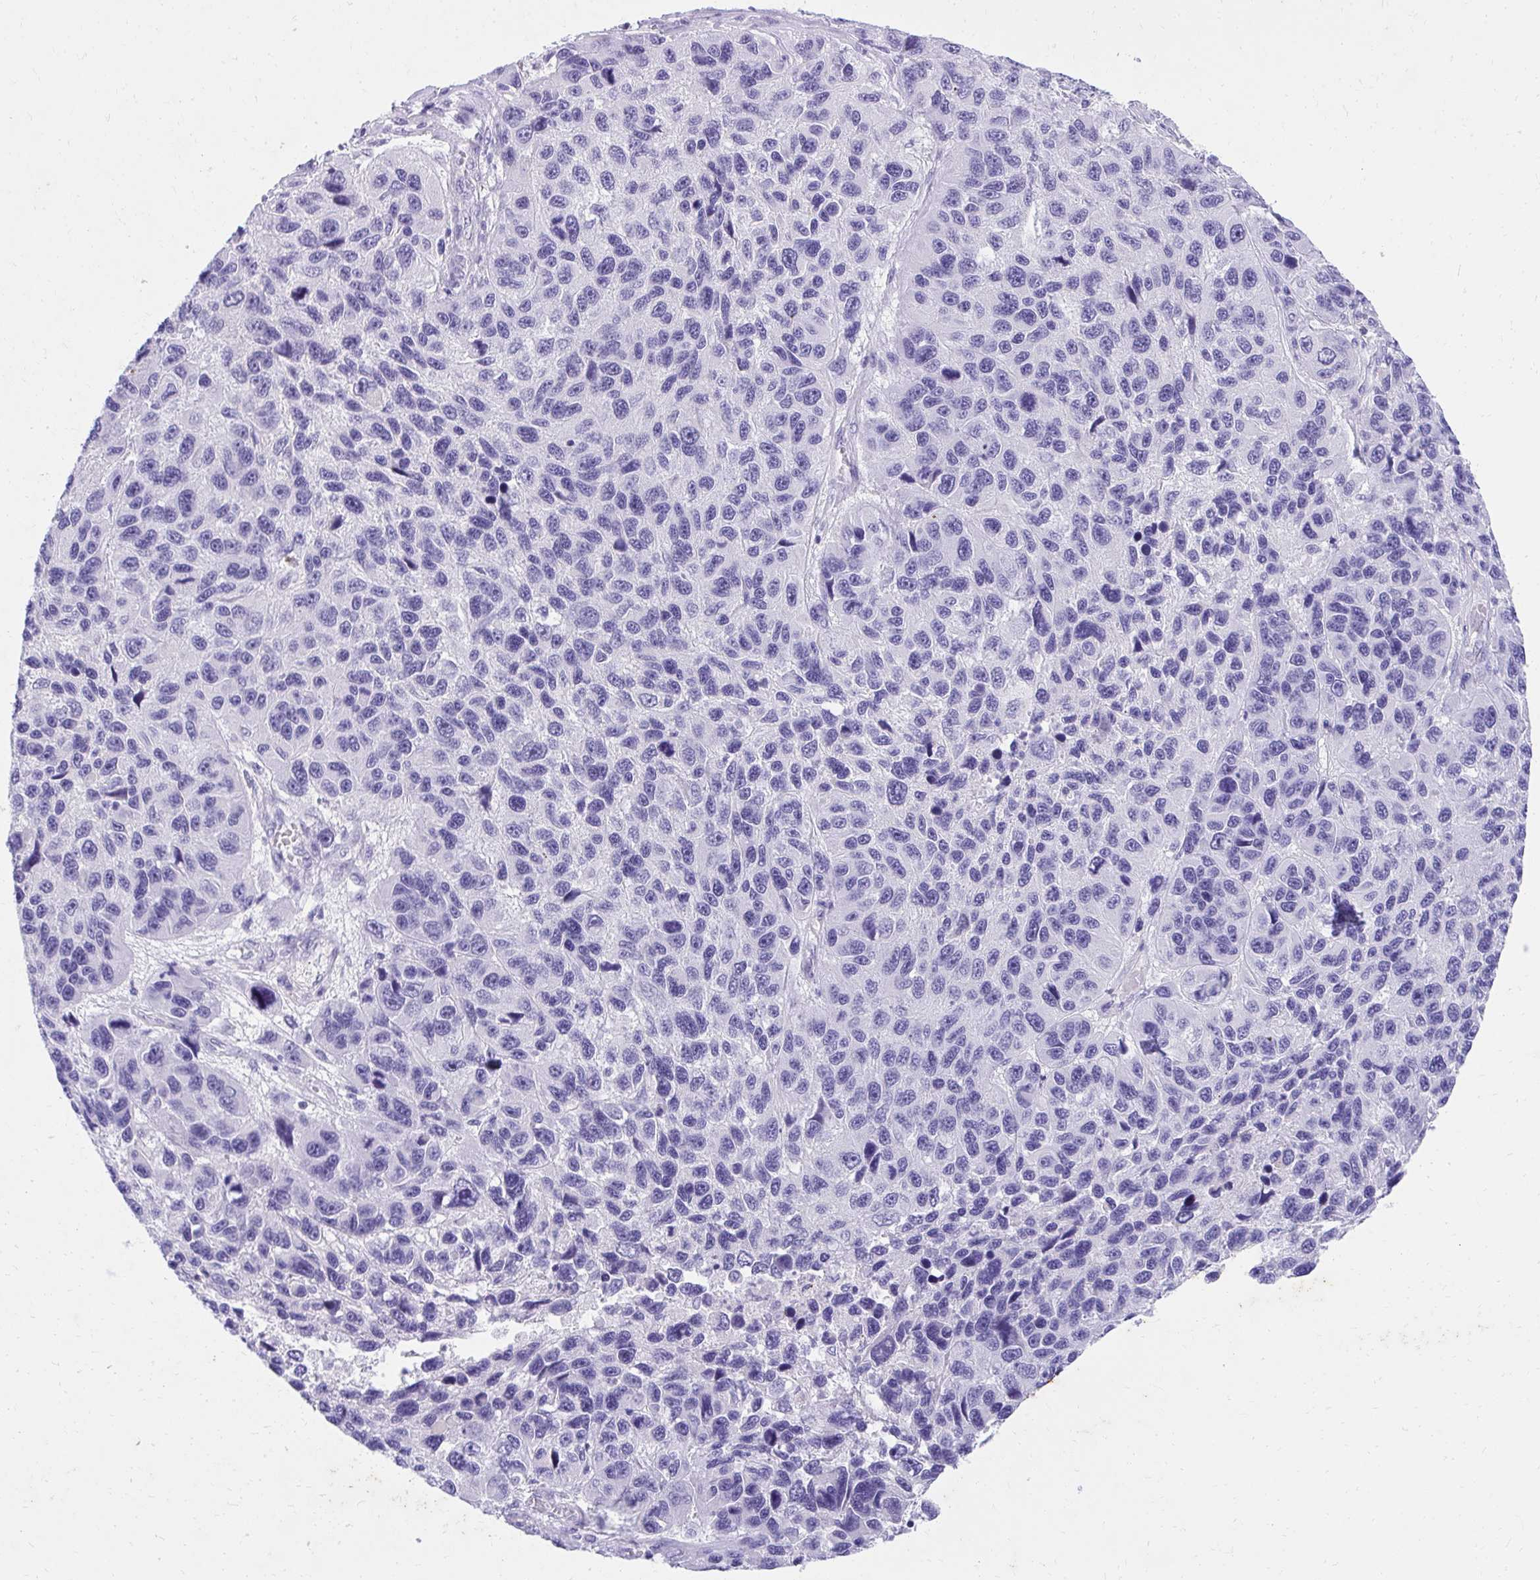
{"staining": {"intensity": "negative", "quantity": "none", "location": "none"}, "tissue": "melanoma", "cell_type": "Tumor cells", "image_type": "cancer", "snomed": [{"axis": "morphology", "description": "Malignant melanoma, NOS"}, {"axis": "topography", "description": "Skin"}], "caption": "Photomicrograph shows no significant protein expression in tumor cells of melanoma. (DAB (3,3'-diaminobenzidine) immunohistochemistry visualized using brightfield microscopy, high magnification).", "gene": "KLK1", "patient": {"sex": "male", "age": 53}}